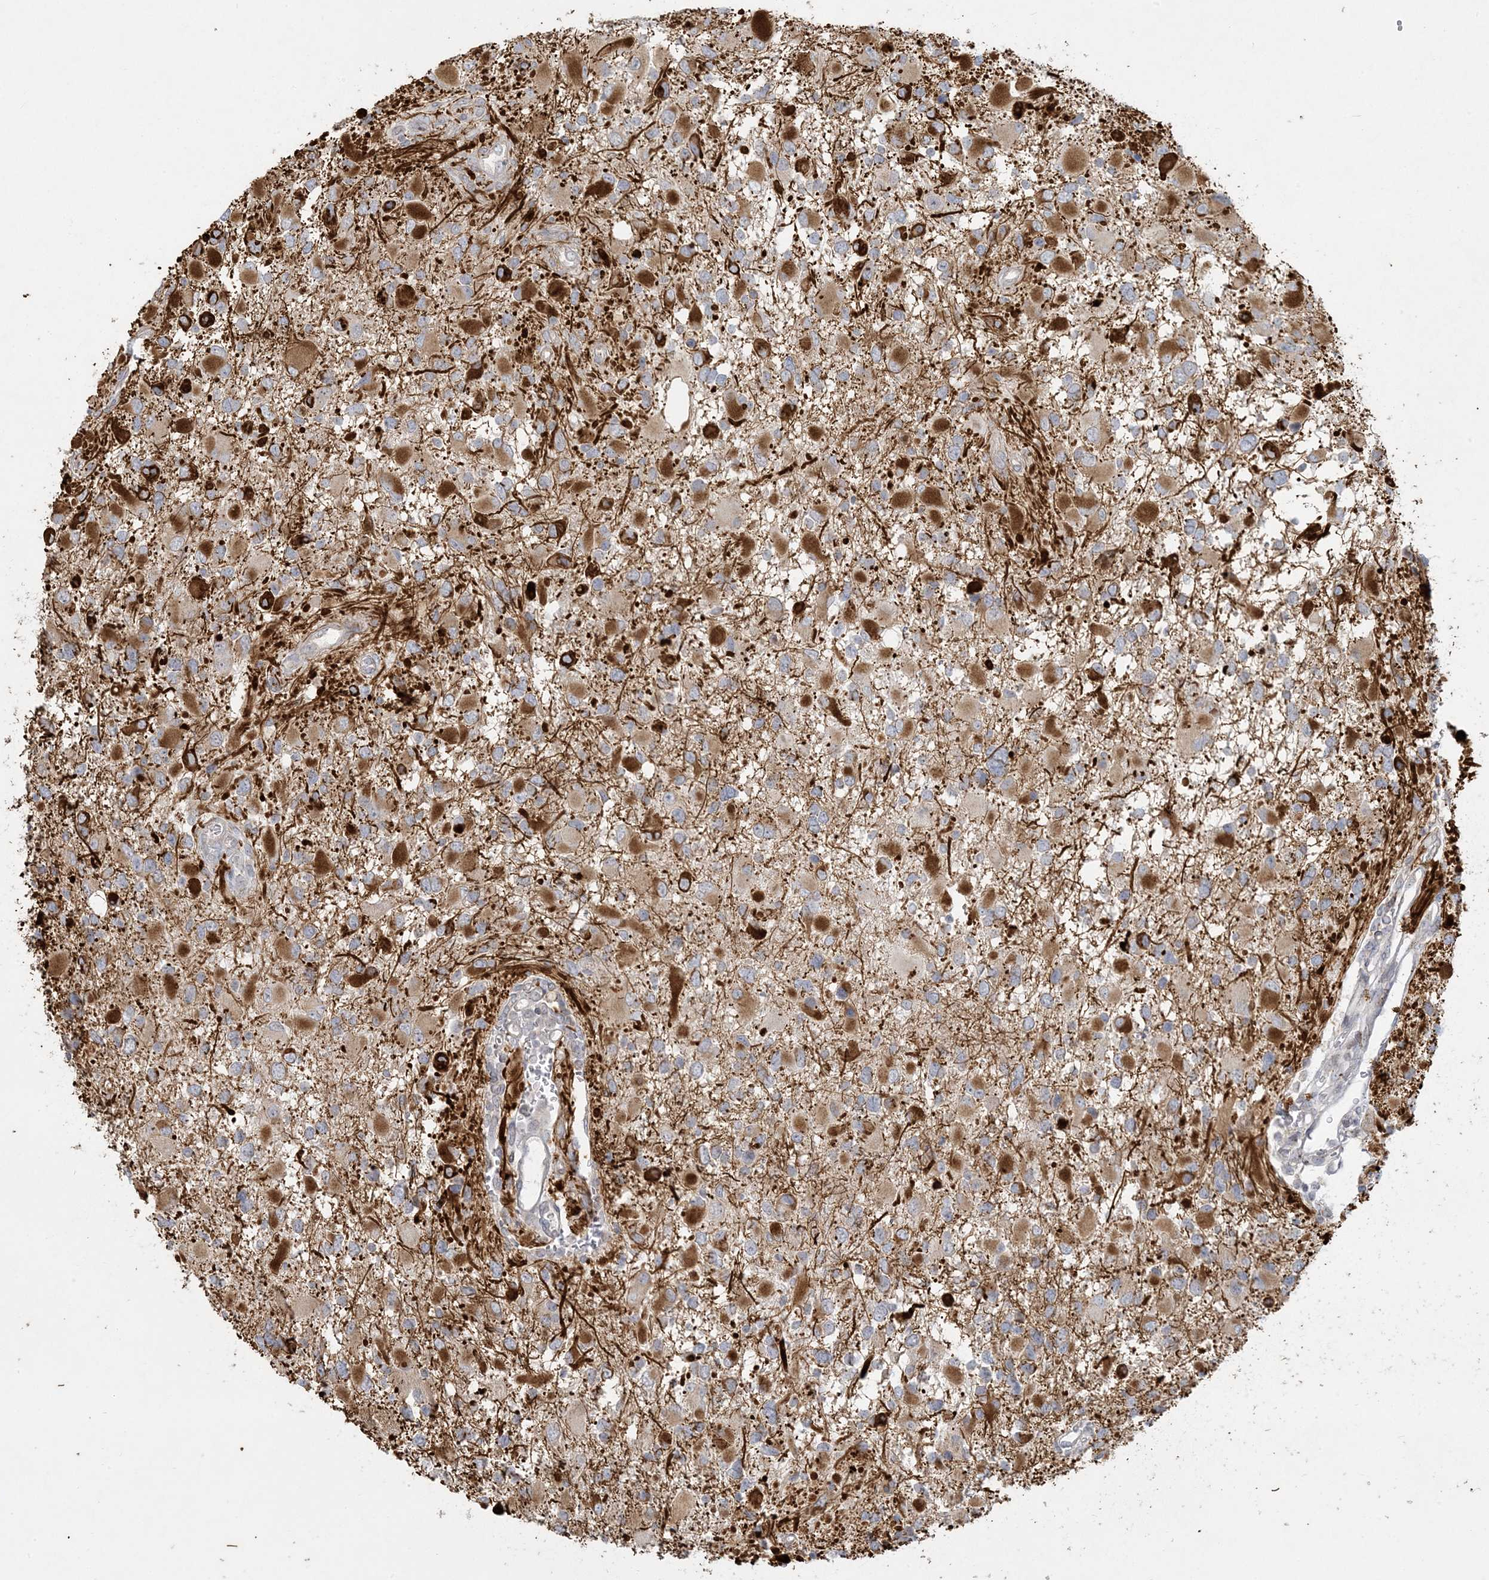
{"staining": {"intensity": "strong", "quantity": "25%-75%", "location": "cytoplasmic/membranous"}, "tissue": "glioma", "cell_type": "Tumor cells", "image_type": "cancer", "snomed": [{"axis": "morphology", "description": "Glioma, malignant, High grade"}, {"axis": "topography", "description": "Brain"}], "caption": "A brown stain shows strong cytoplasmic/membranous positivity of a protein in human malignant high-grade glioma tumor cells.", "gene": "MCAT", "patient": {"sex": "male", "age": 53}}